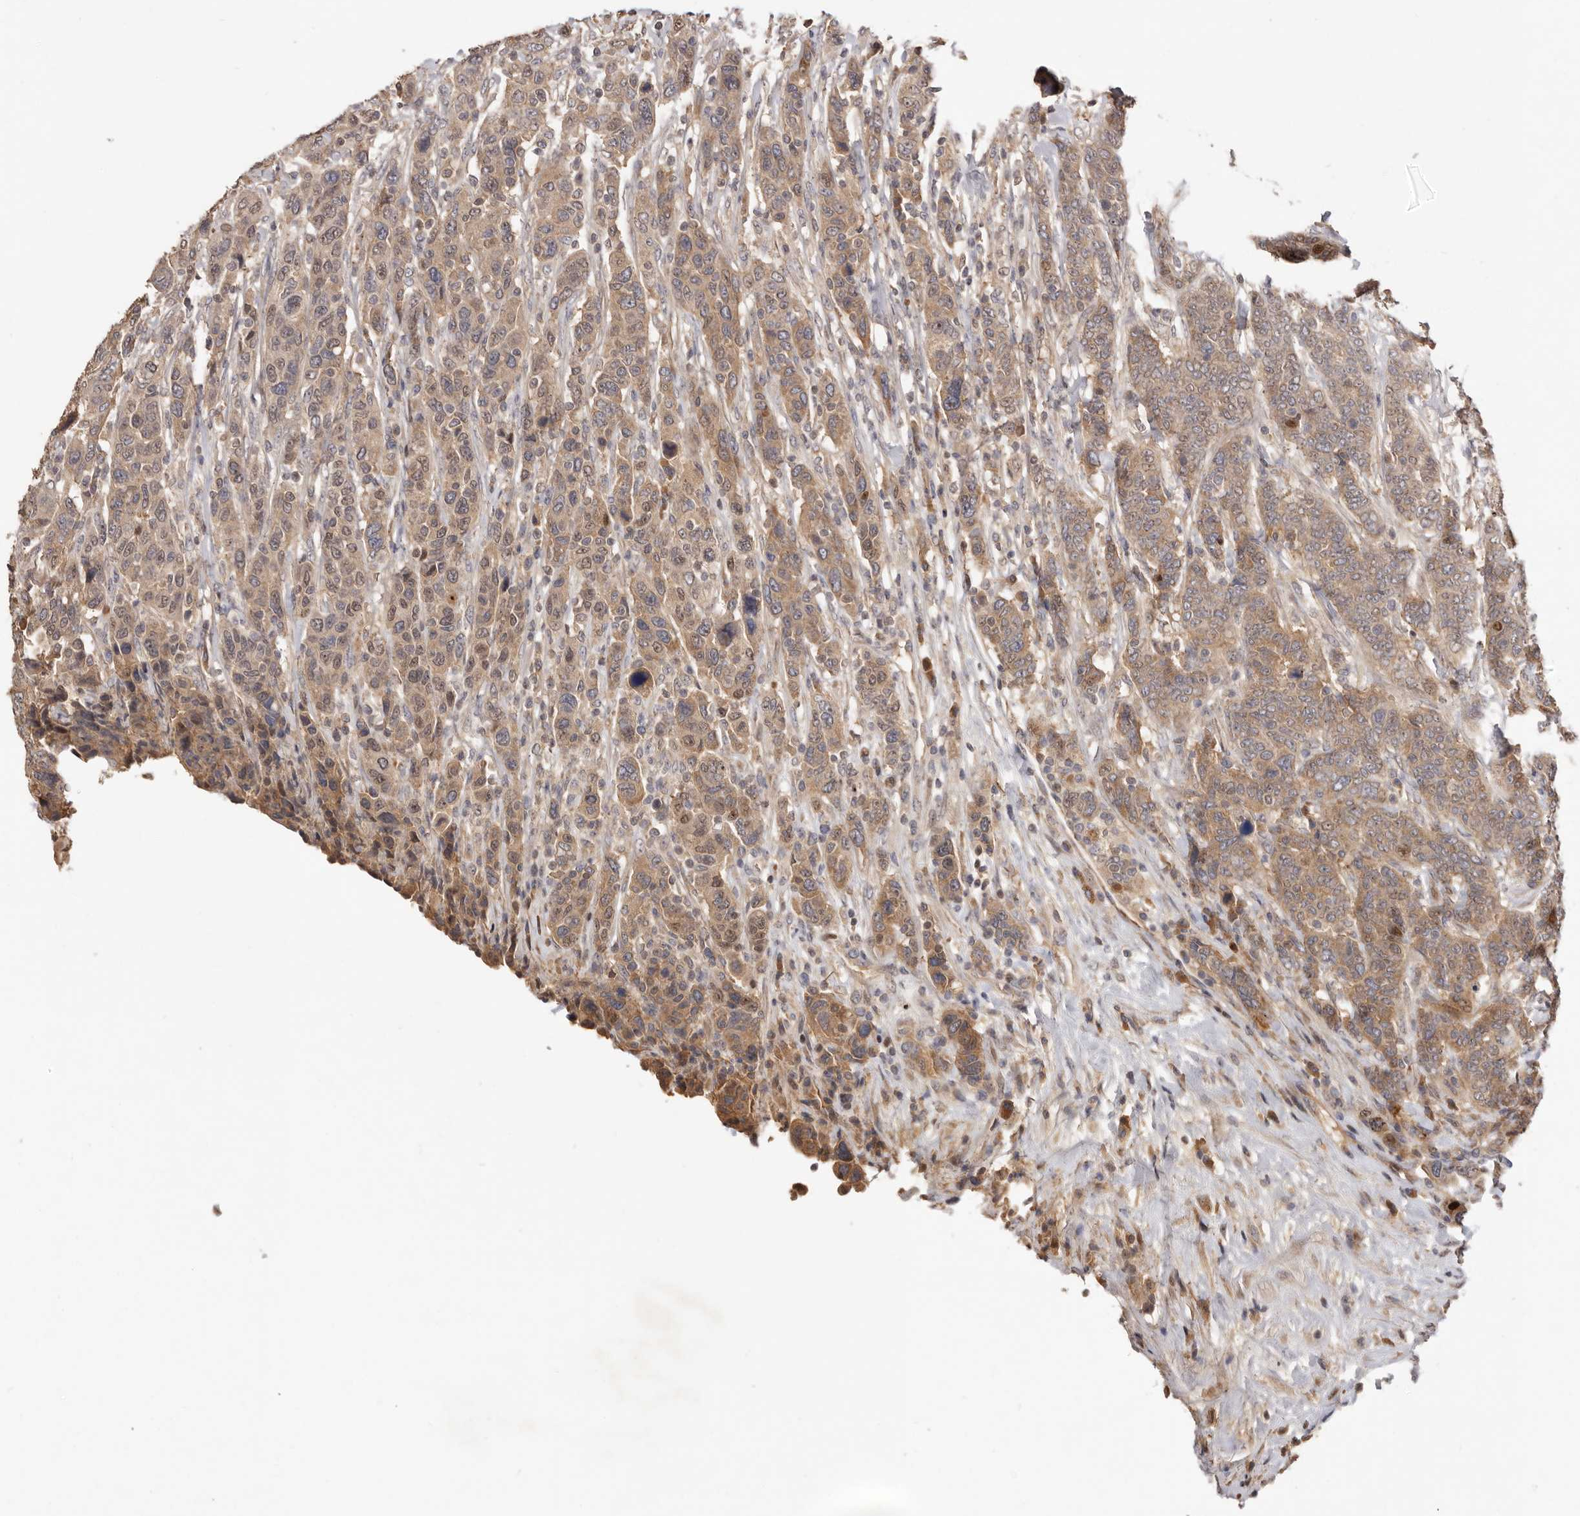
{"staining": {"intensity": "moderate", "quantity": "25%-75%", "location": "cytoplasmic/membranous"}, "tissue": "breast cancer", "cell_type": "Tumor cells", "image_type": "cancer", "snomed": [{"axis": "morphology", "description": "Duct carcinoma"}, {"axis": "topography", "description": "Breast"}], "caption": "Human breast infiltrating ductal carcinoma stained with a protein marker reveals moderate staining in tumor cells.", "gene": "DOP1A", "patient": {"sex": "female", "age": 37}}